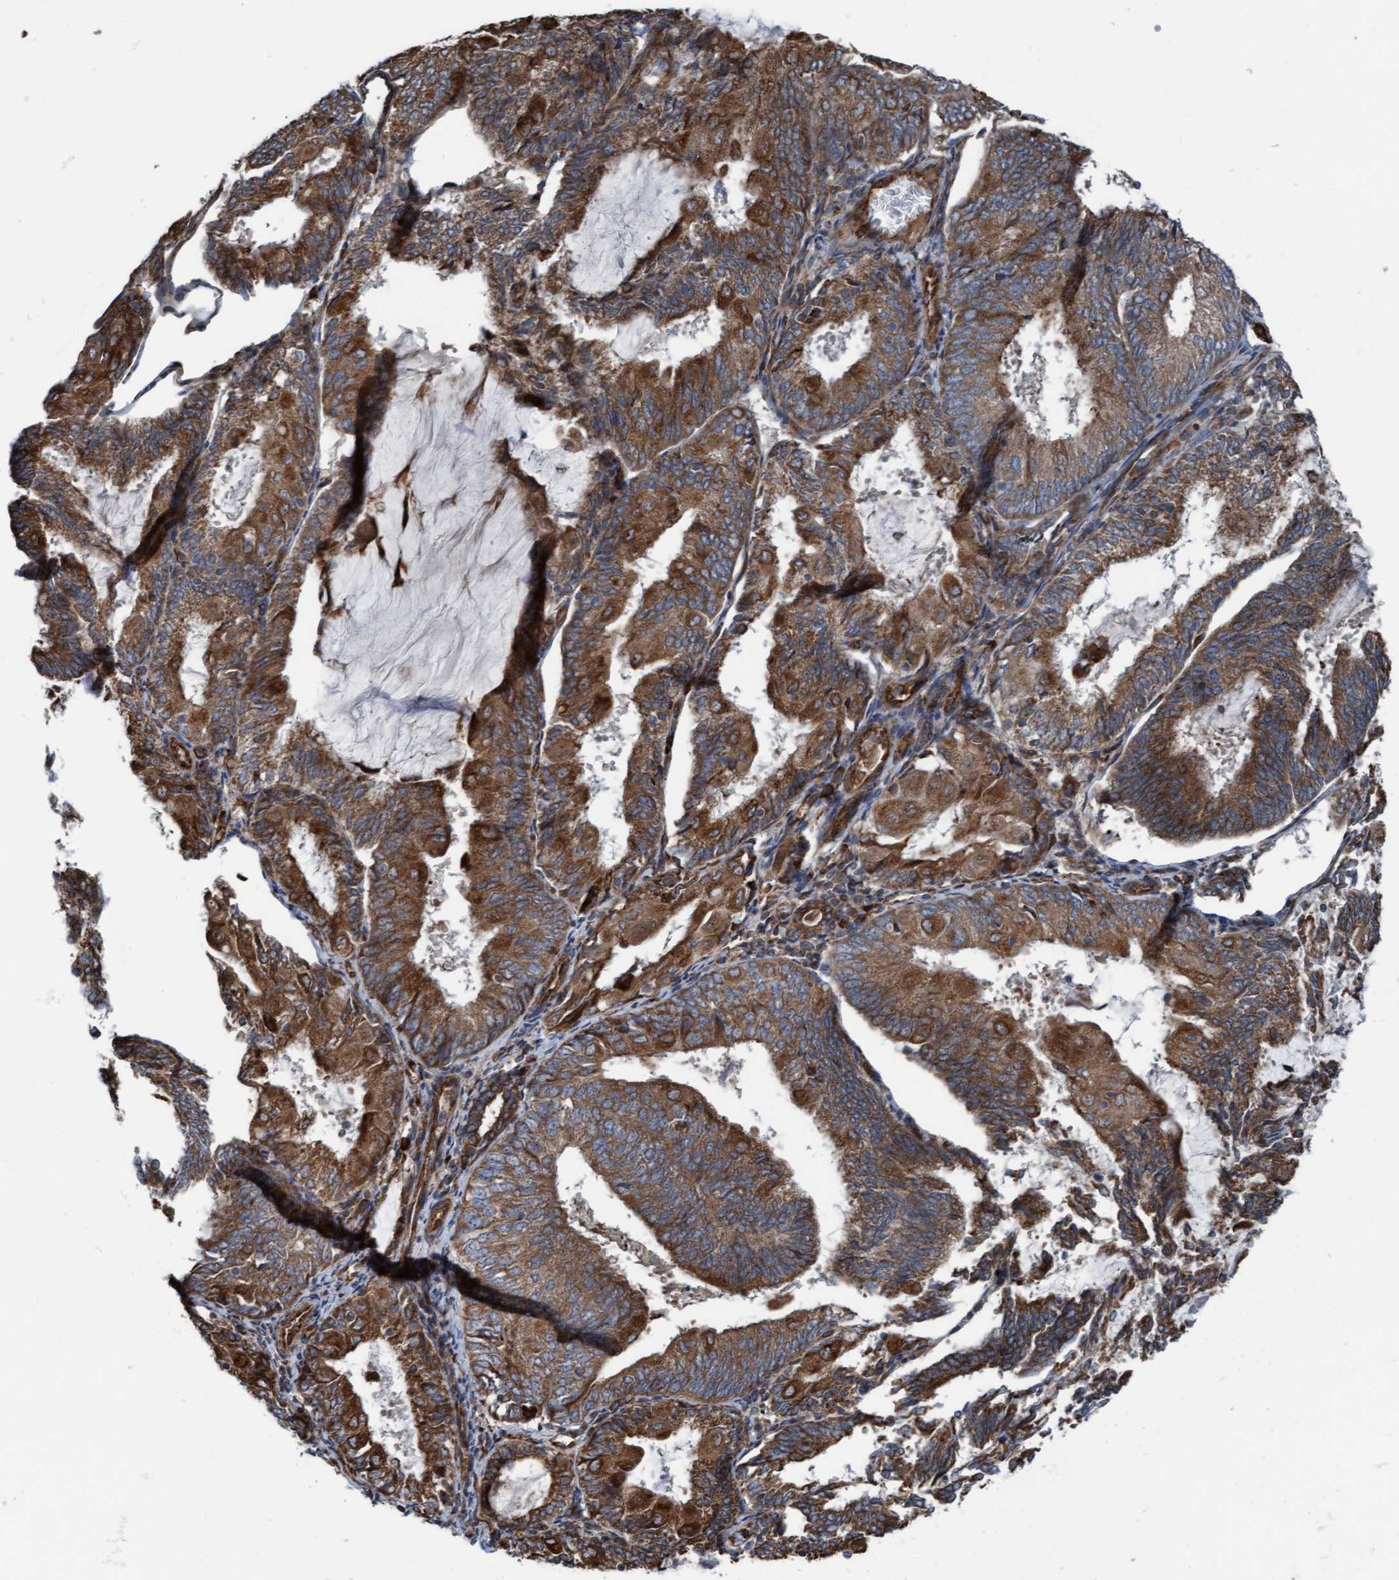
{"staining": {"intensity": "strong", "quantity": ">75%", "location": "cytoplasmic/membranous"}, "tissue": "endometrial cancer", "cell_type": "Tumor cells", "image_type": "cancer", "snomed": [{"axis": "morphology", "description": "Adenocarcinoma, NOS"}, {"axis": "topography", "description": "Endometrium"}], "caption": "DAB immunohistochemical staining of endometrial cancer exhibits strong cytoplasmic/membranous protein expression in approximately >75% of tumor cells. The staining is performed using DAB brown chromogen to label protein expression. The nuclei are counter-stained blue using hematoxylin.", "gene": "RAP1GAP2", "patient": {"sex": "female", "age": 81}}